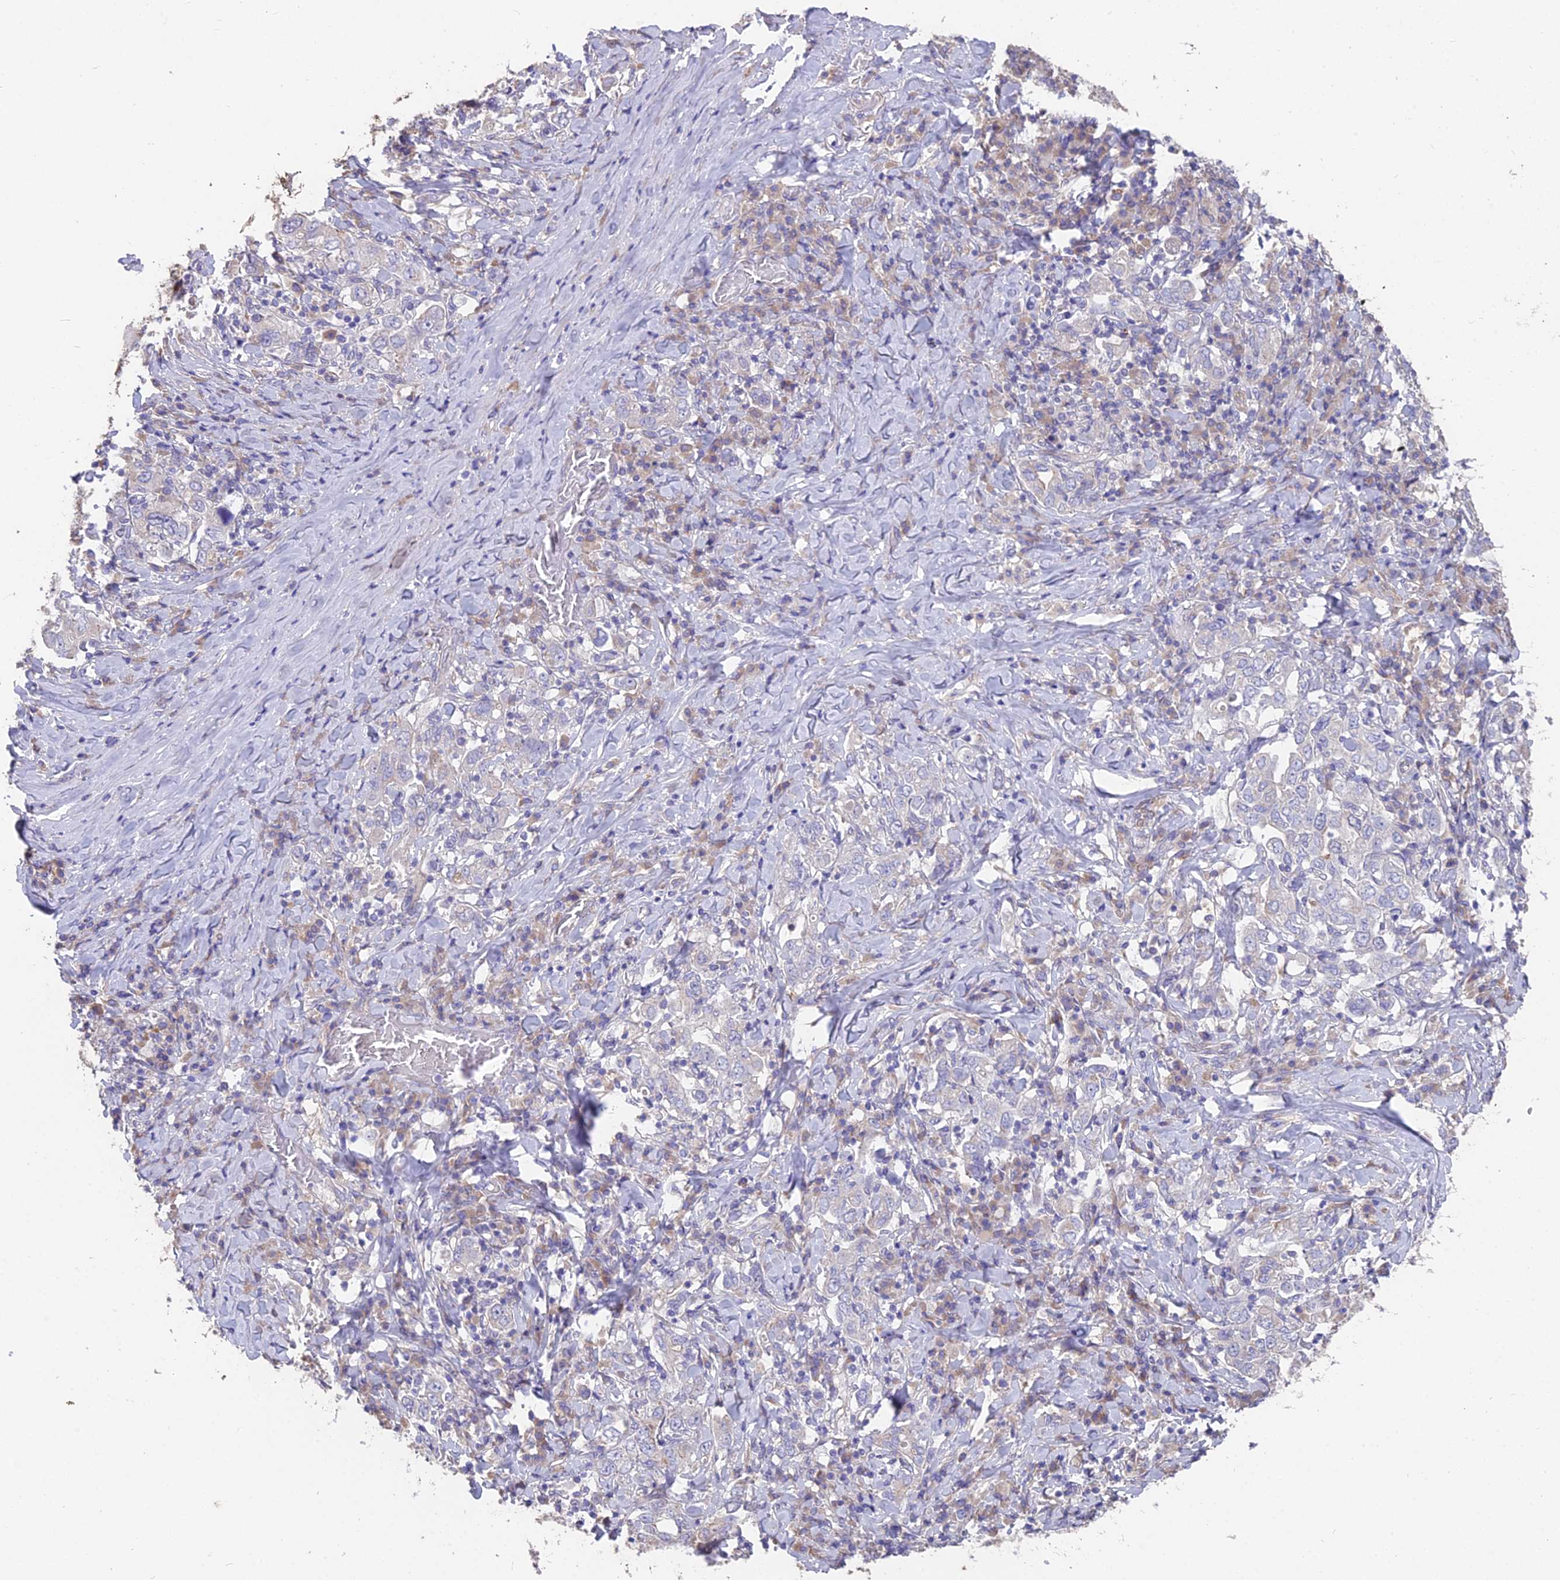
{"staining": {"intensity": "negative", "quantity": "none", "location": "none"}, "tissue": "stomach cancer", "cell_type": "Tumor cells", "image_type": "cancer", "snomed": [{"axis": "morphology", "description": "Adenocarcinoma, NOS"}, {"axis": "topography", "description": "Stomach, upper"}], "caption": "Immunohistochemistry micrograph of human stomach cancer stained for a protein (brown), which demonstrates no expression in tumor cells.", "gene": "FAM168B", "patient": {"sex": "male", "age": 62}}